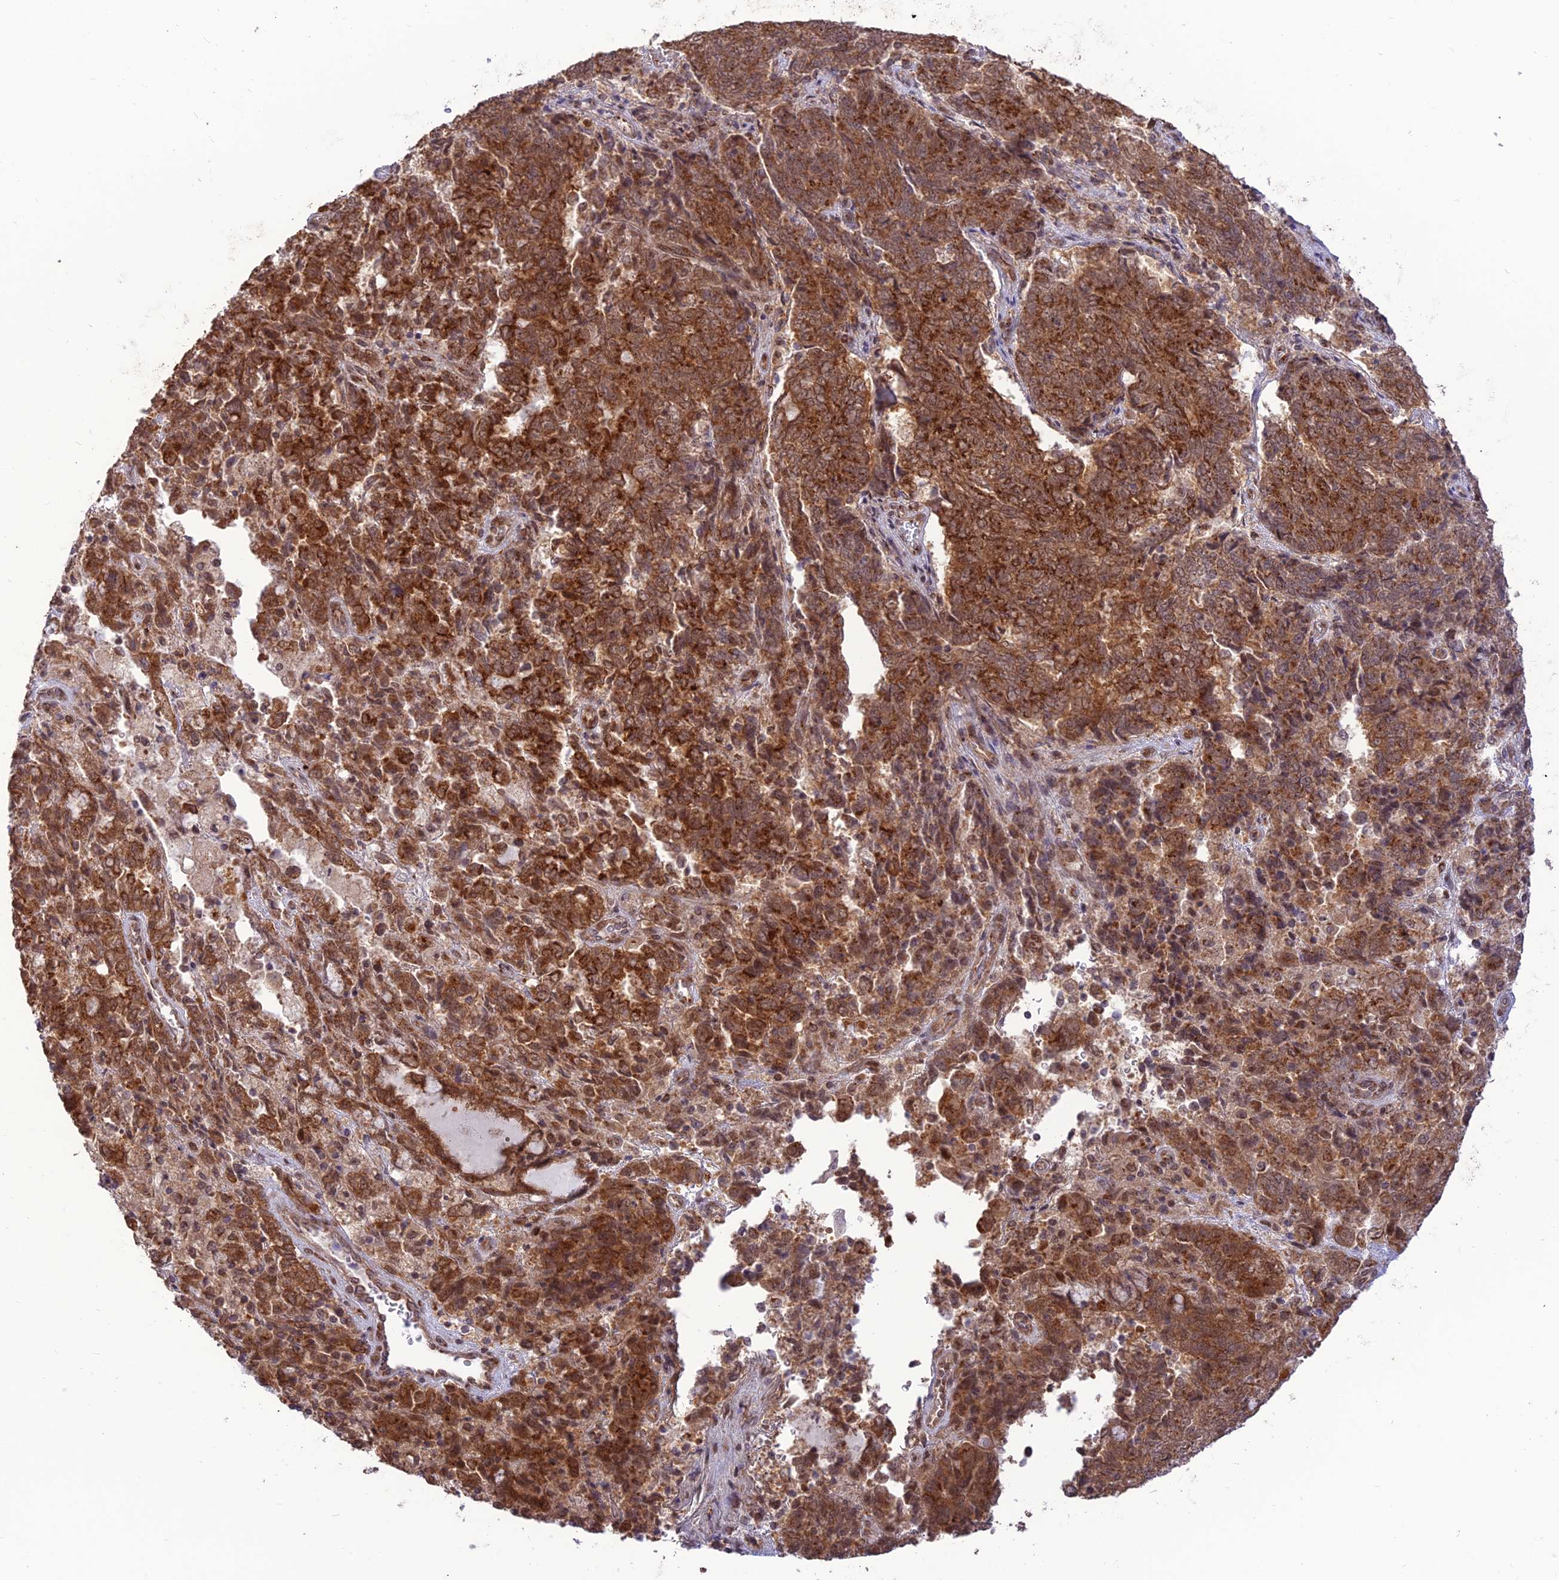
{"staining": {"intensity": "strong", "quantity": ">75%", "location": "cytoplasmic/membranous,nuclear"}, "tissue": "endometrial cancer", "cell_type": "Tumor cells", "image_type": "cancer", "snomed": [{"axis": "morphology", "description": "Adenocarcinoma, NOS"}, {"axis": "topography", "description": "Endometrium"}], "caption": "This micrograph displays endometrial cancer stained with immunohistochemistry to label a protein in brown. The cytoplasmic/membranous and nuclear of tumor cells show strong positivity for the protein. Nuclei are counter-stained blue.", "gene": "GOLGA3", "patient": {"sex": "female", "age": 80}}